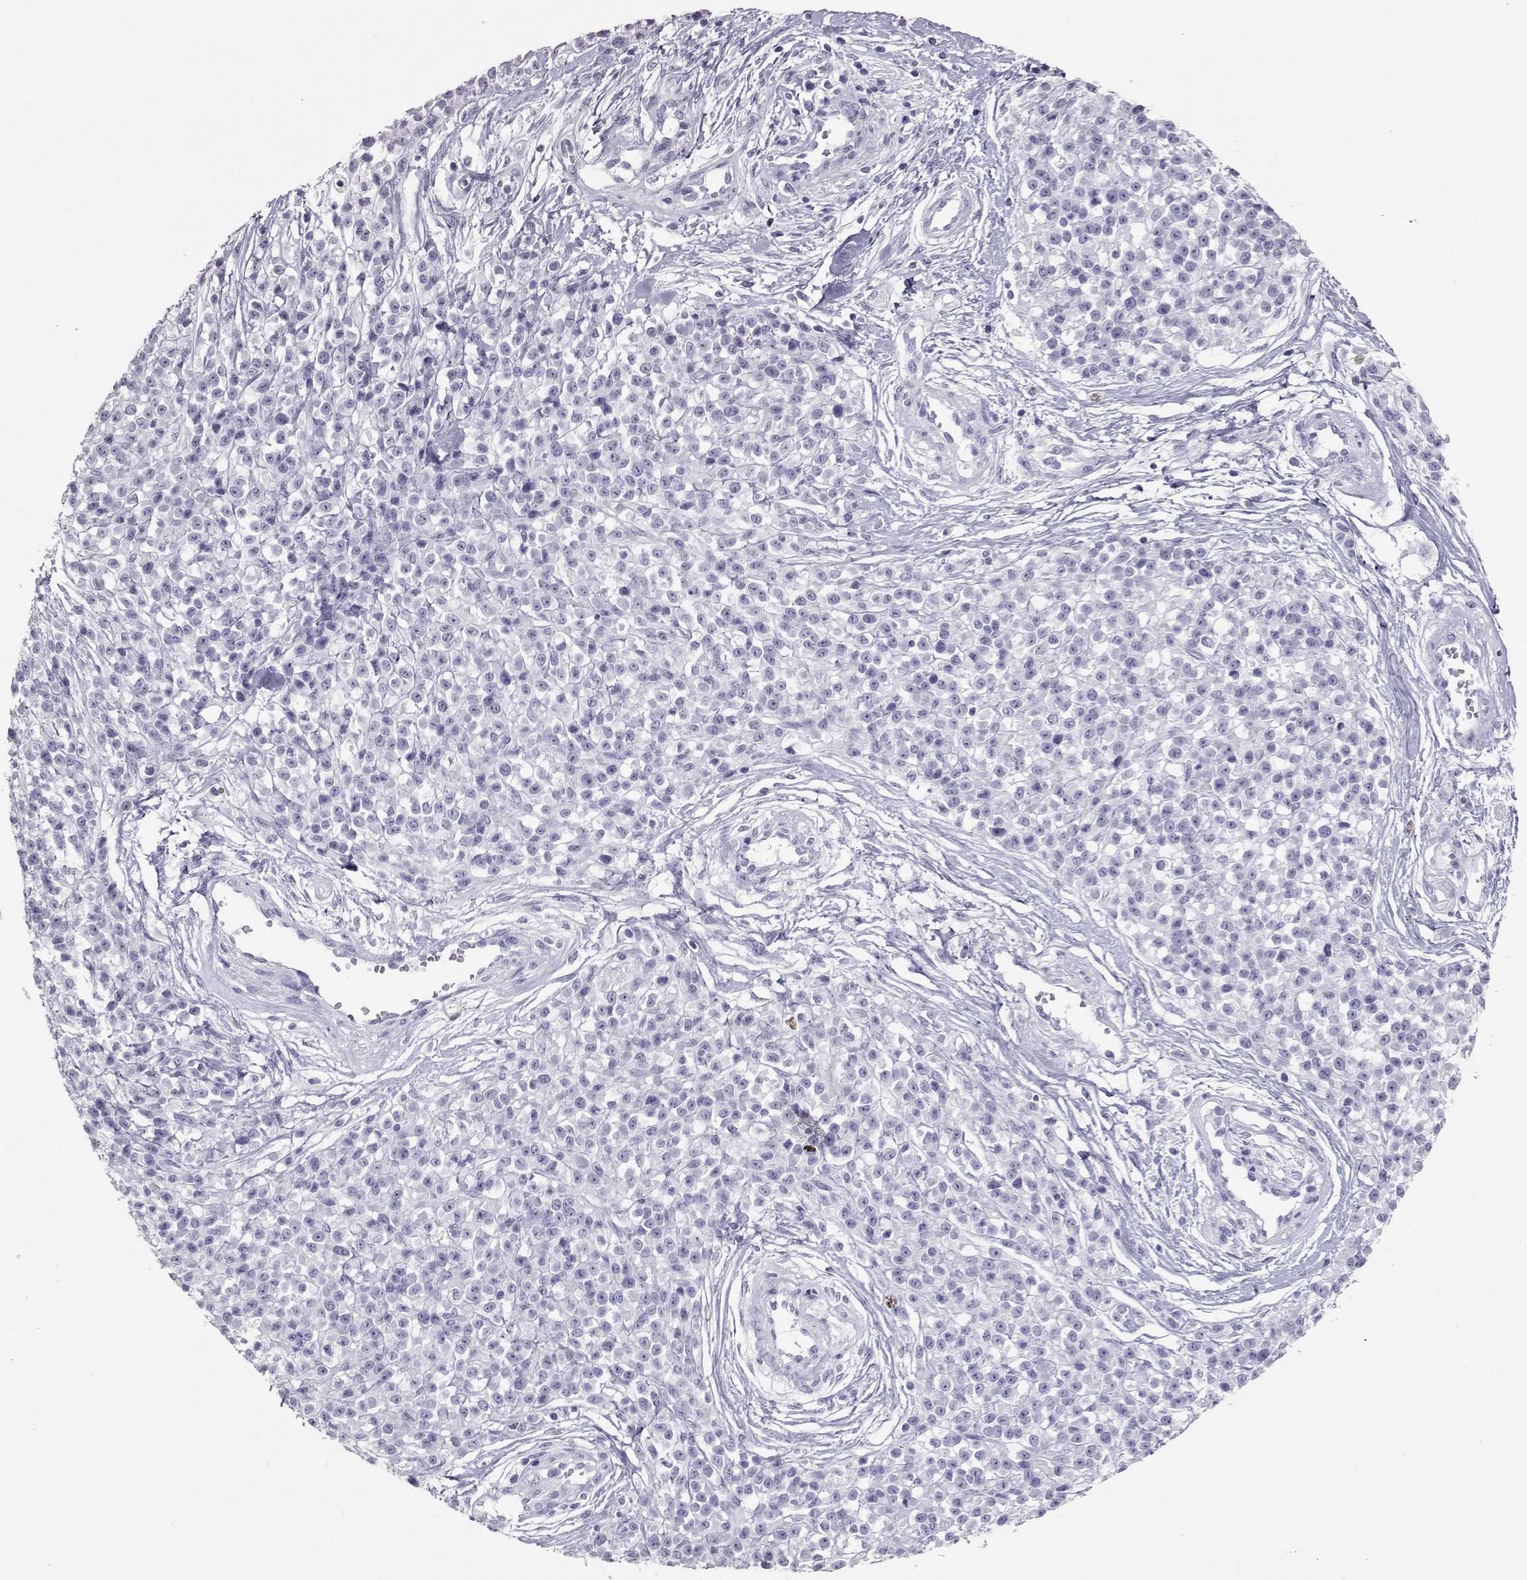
{"staining": {"intensity": "negative", "quantity": "none", "location": "none"}, "tissue": "melanoma", "cell_type": "Tumor cells", "image_type": "cancer", "snomed": [{"axis": "morphology", "description": "Malignant melanoma, NOS"}, {"axis": "topography", "description": "Skin"}, {"axis": "topography", "description": "Skin of trunk"}], "caption": "There is no significant positivity in tumor cells of malignant melanoma.", "gene": "PMCH", "patient": {"sex": "male", "age": 74}}